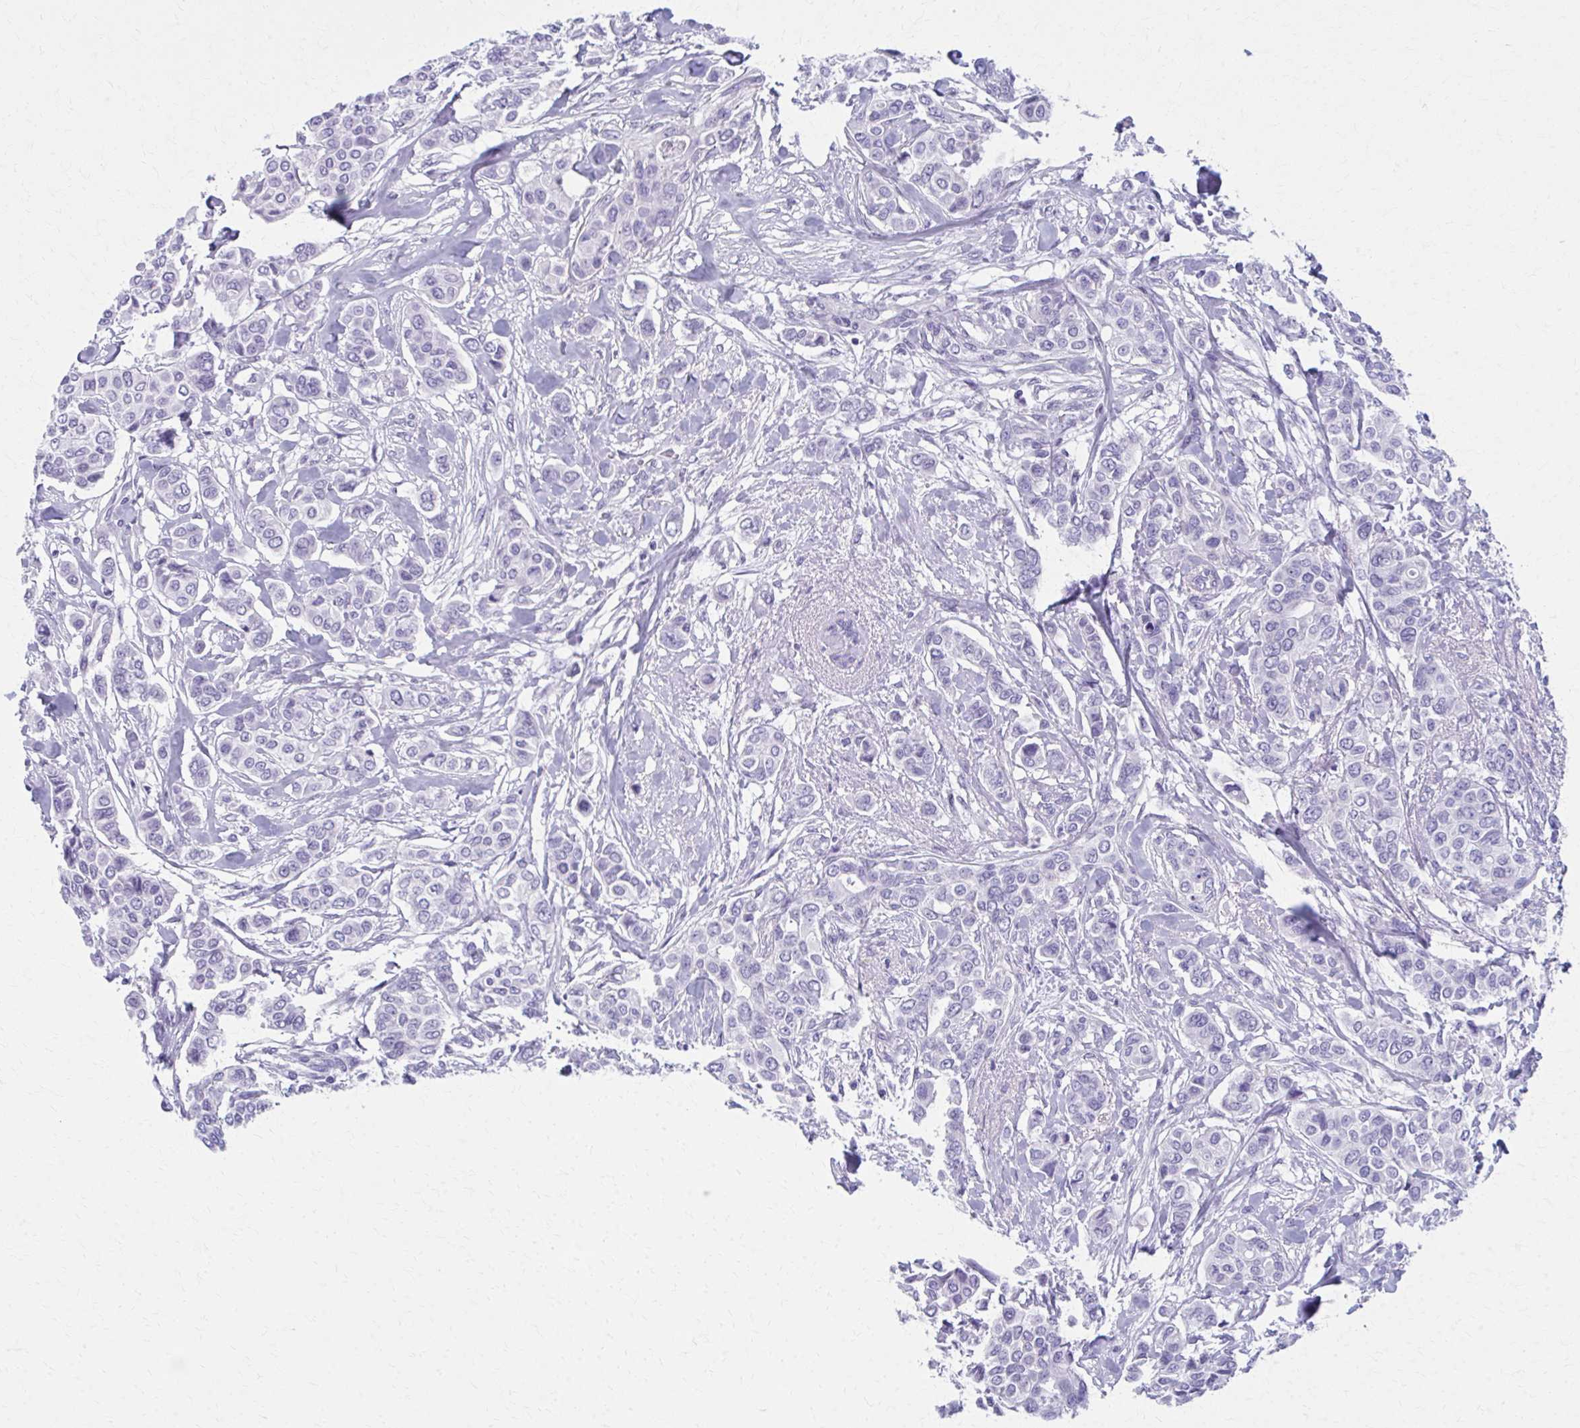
{"staining": {"intensity": "negative", "quantity": "none", "location": "none"}, "tissue": "breast cancer", "cell_type": "Tumor cells", "image_type": "cancer", "snomed": [{"axis": "morphology", "description": "Lobular carcinoma"}, {"axis": "topography", "description": "Breast"}], "caption": "DAB immunohistochemical staining of lobular carcinoma (breast) shows no significant positivity in tumor cells. The staining is performed using DAB (3,3'-diaminobenzidine) brown chromogen with nuclei counter-stained in using hematoxylin.", "gene": "MPLKIP", "patient": {"sex": "female", "age": 51}}